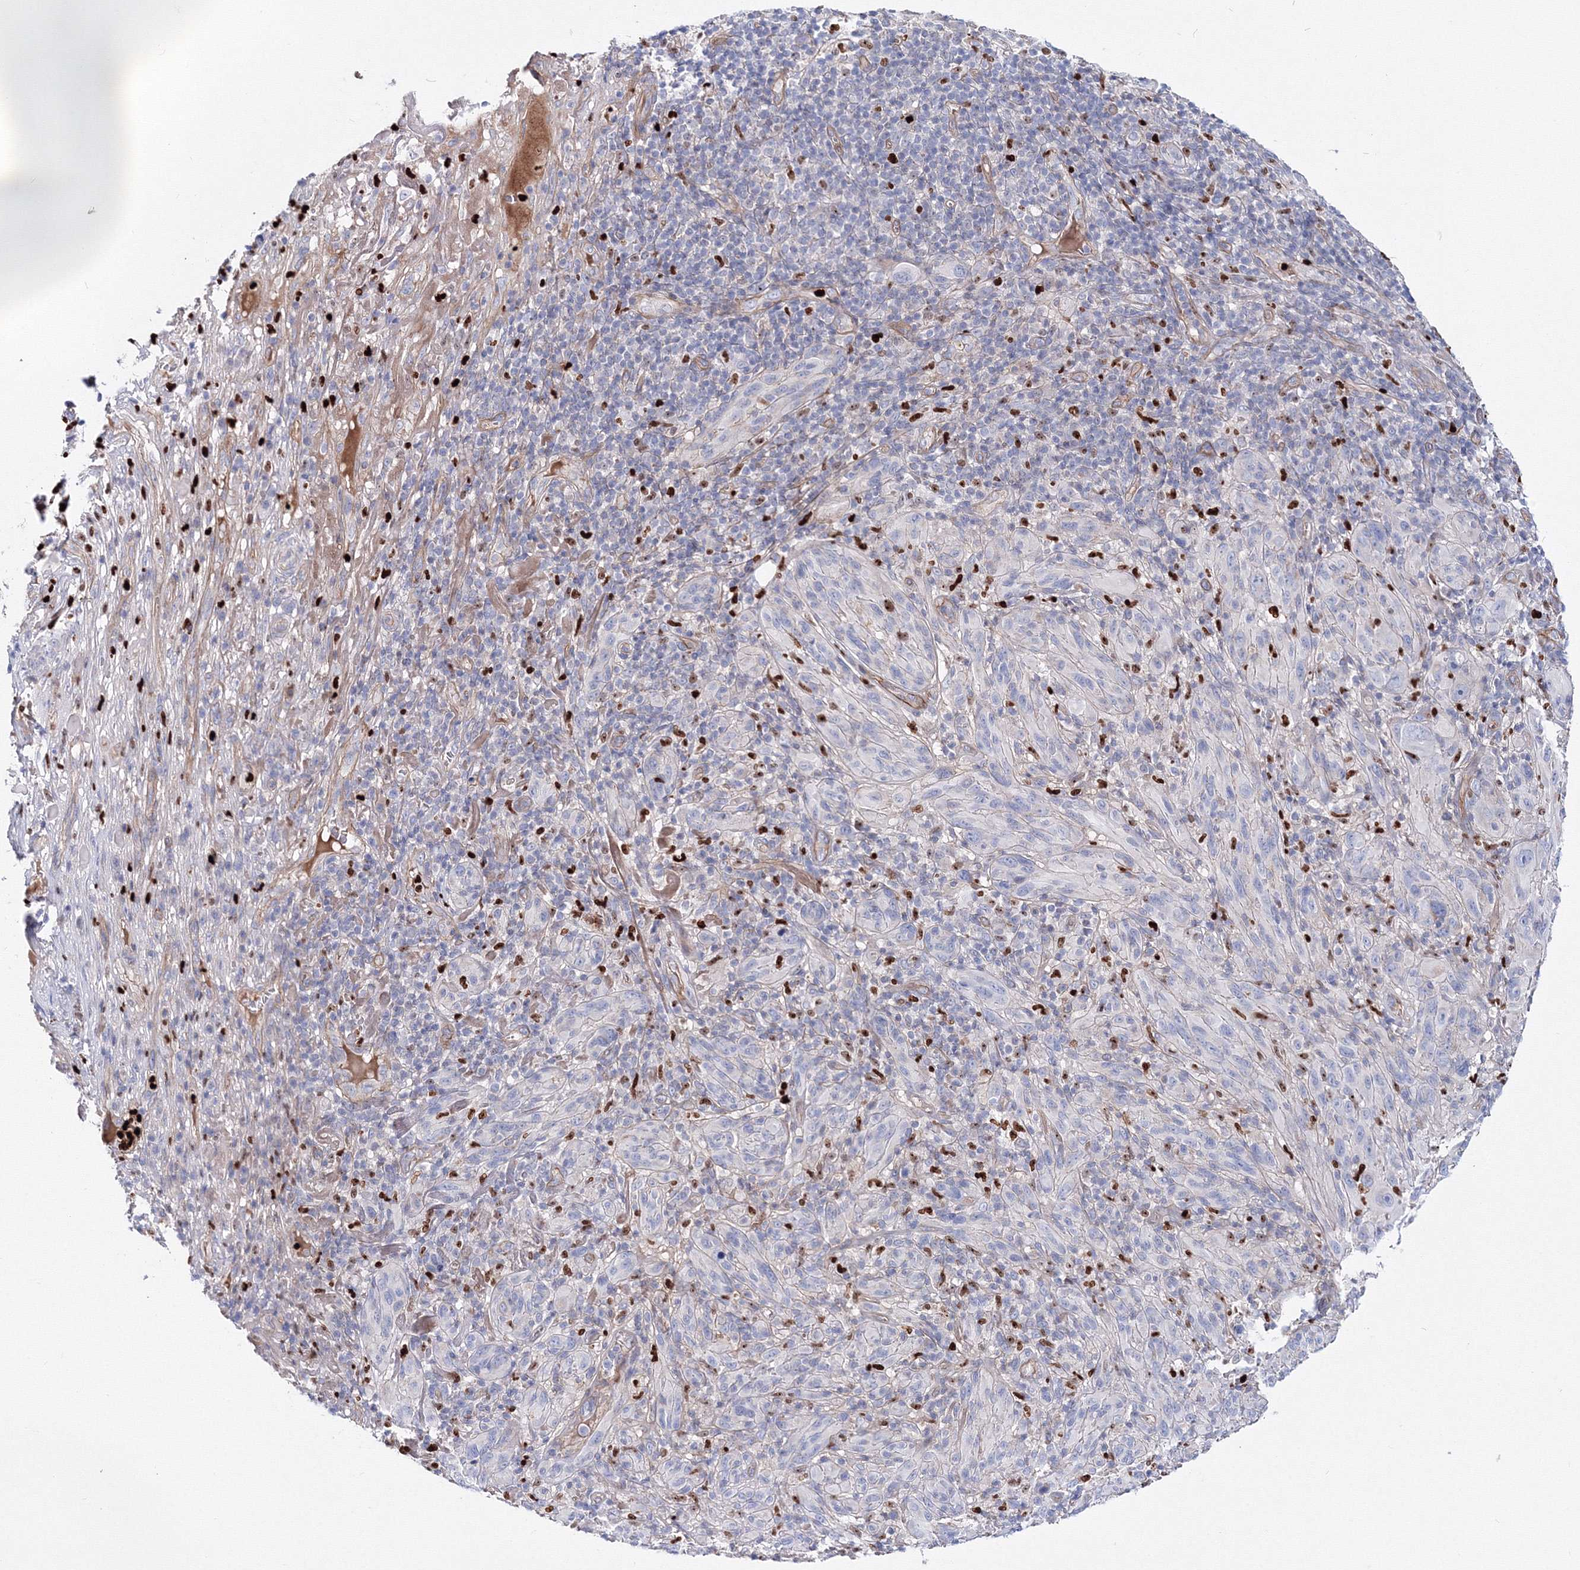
{"staining": {"intensity": "negative", "quantity": "none", "location": "none"}, "tissue": "melanoma", "cell_type": "Tumor cells", "image_type": "cancer", "snomed": [{"axis": "morphology", "description": "Malignant melanoma, NOS"}, {"axis": "topography", "description": "Skin of head"}], "caption": "Tumor cells show no significant protein positivity in melanoma.", "gene": "C11orf52", "patient": {"sex": "male", "age": 96}}